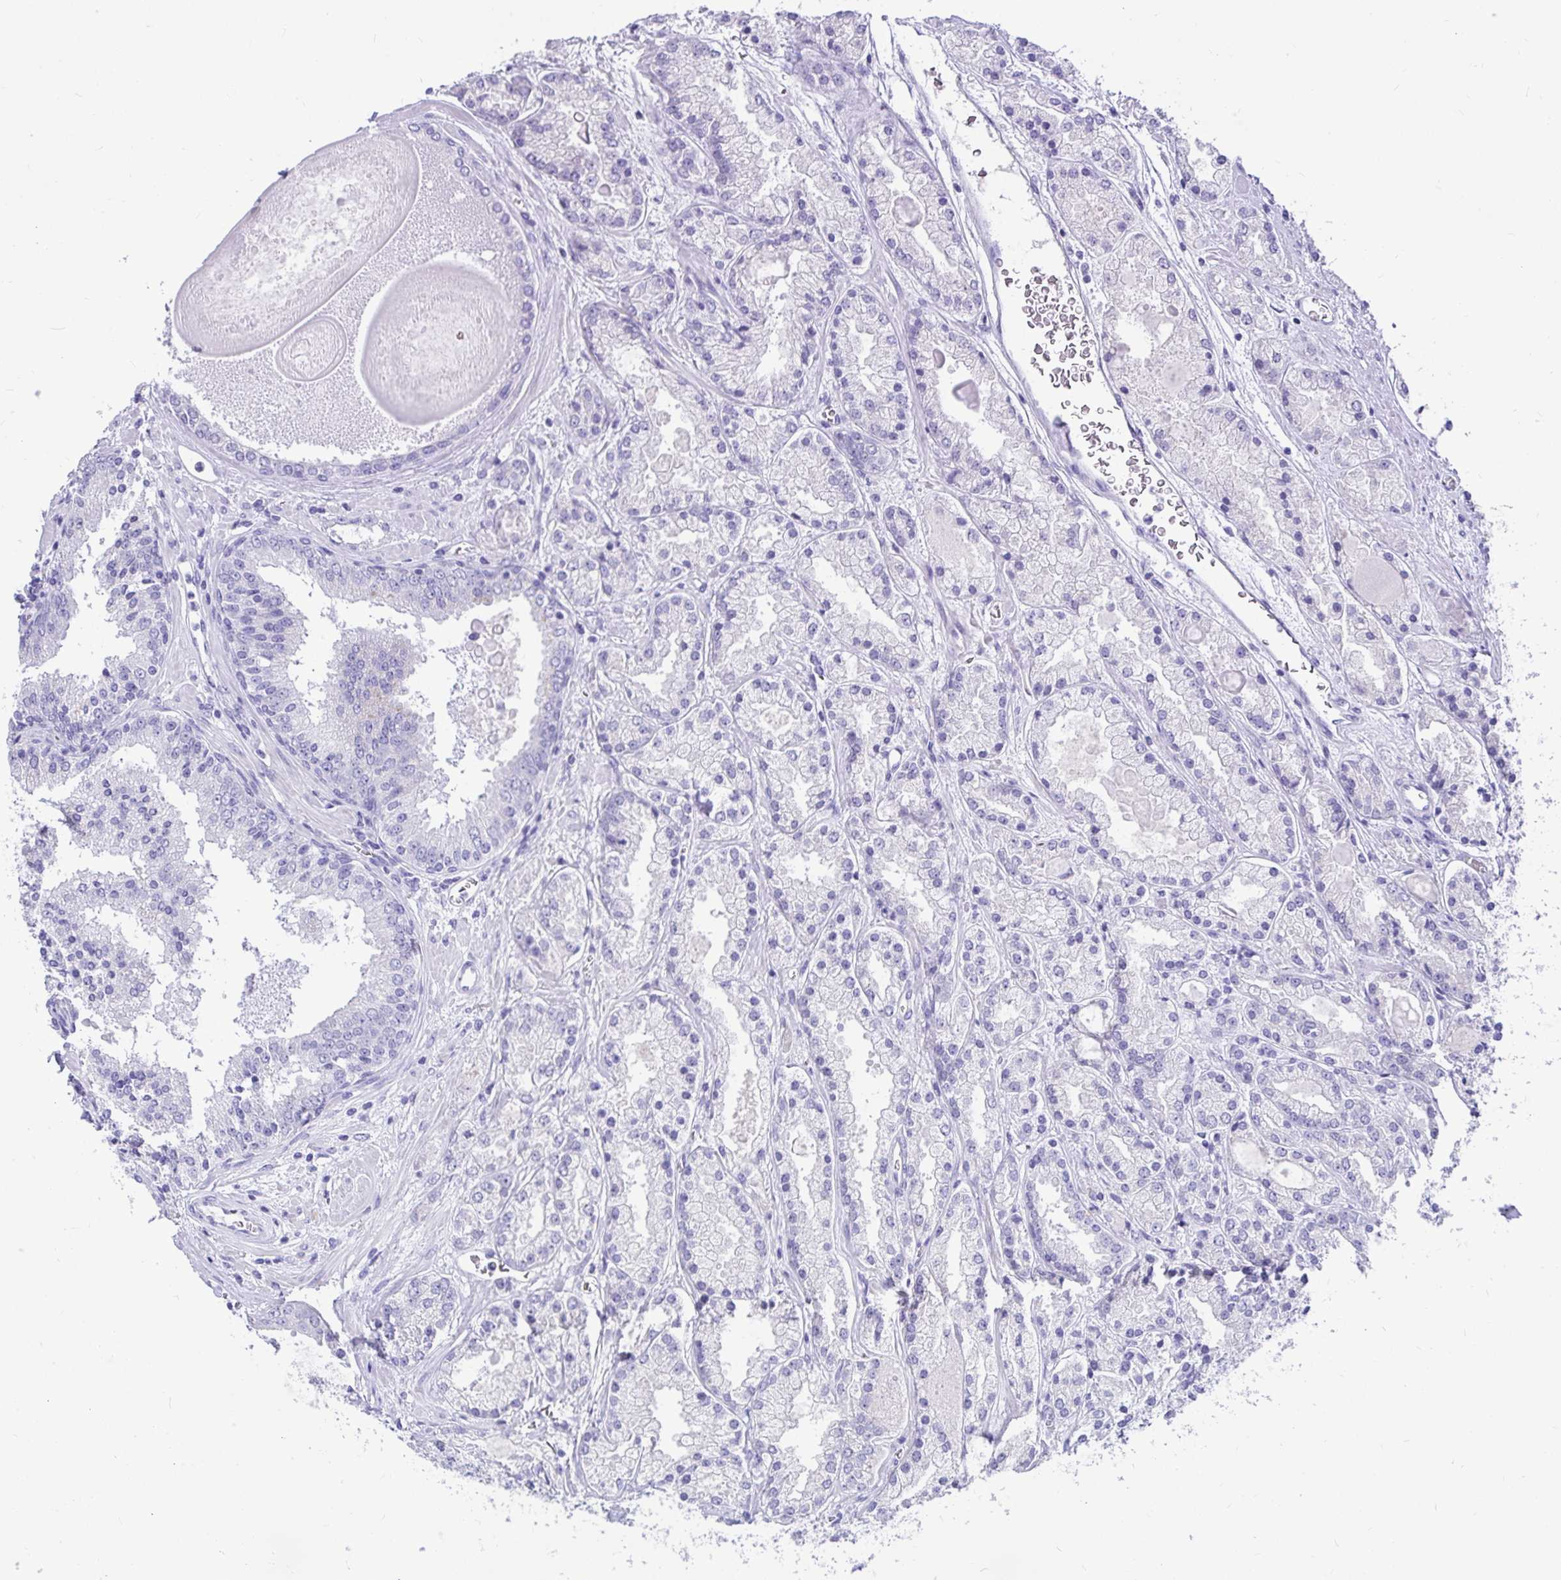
{"staining": {"intensity": "negative", "quantity": "none", "location": "none"}, "tissue": "prostate cancer", "cell_type": "Tumor cells", "image_type": "cancer", "snomed": [{"axis": "morphology", "description": "Adenocarcinoma, High grade"}, {"axis": "topography", "description": "Prostate"}], "caption": "This is a micrograph of IHC staining of prostate cancer (high-grade adenocarcinoma), which shows no expression in tumor cells.", "gene": "ZPBP2", "patient": {"sex": "male", "age": 67}}